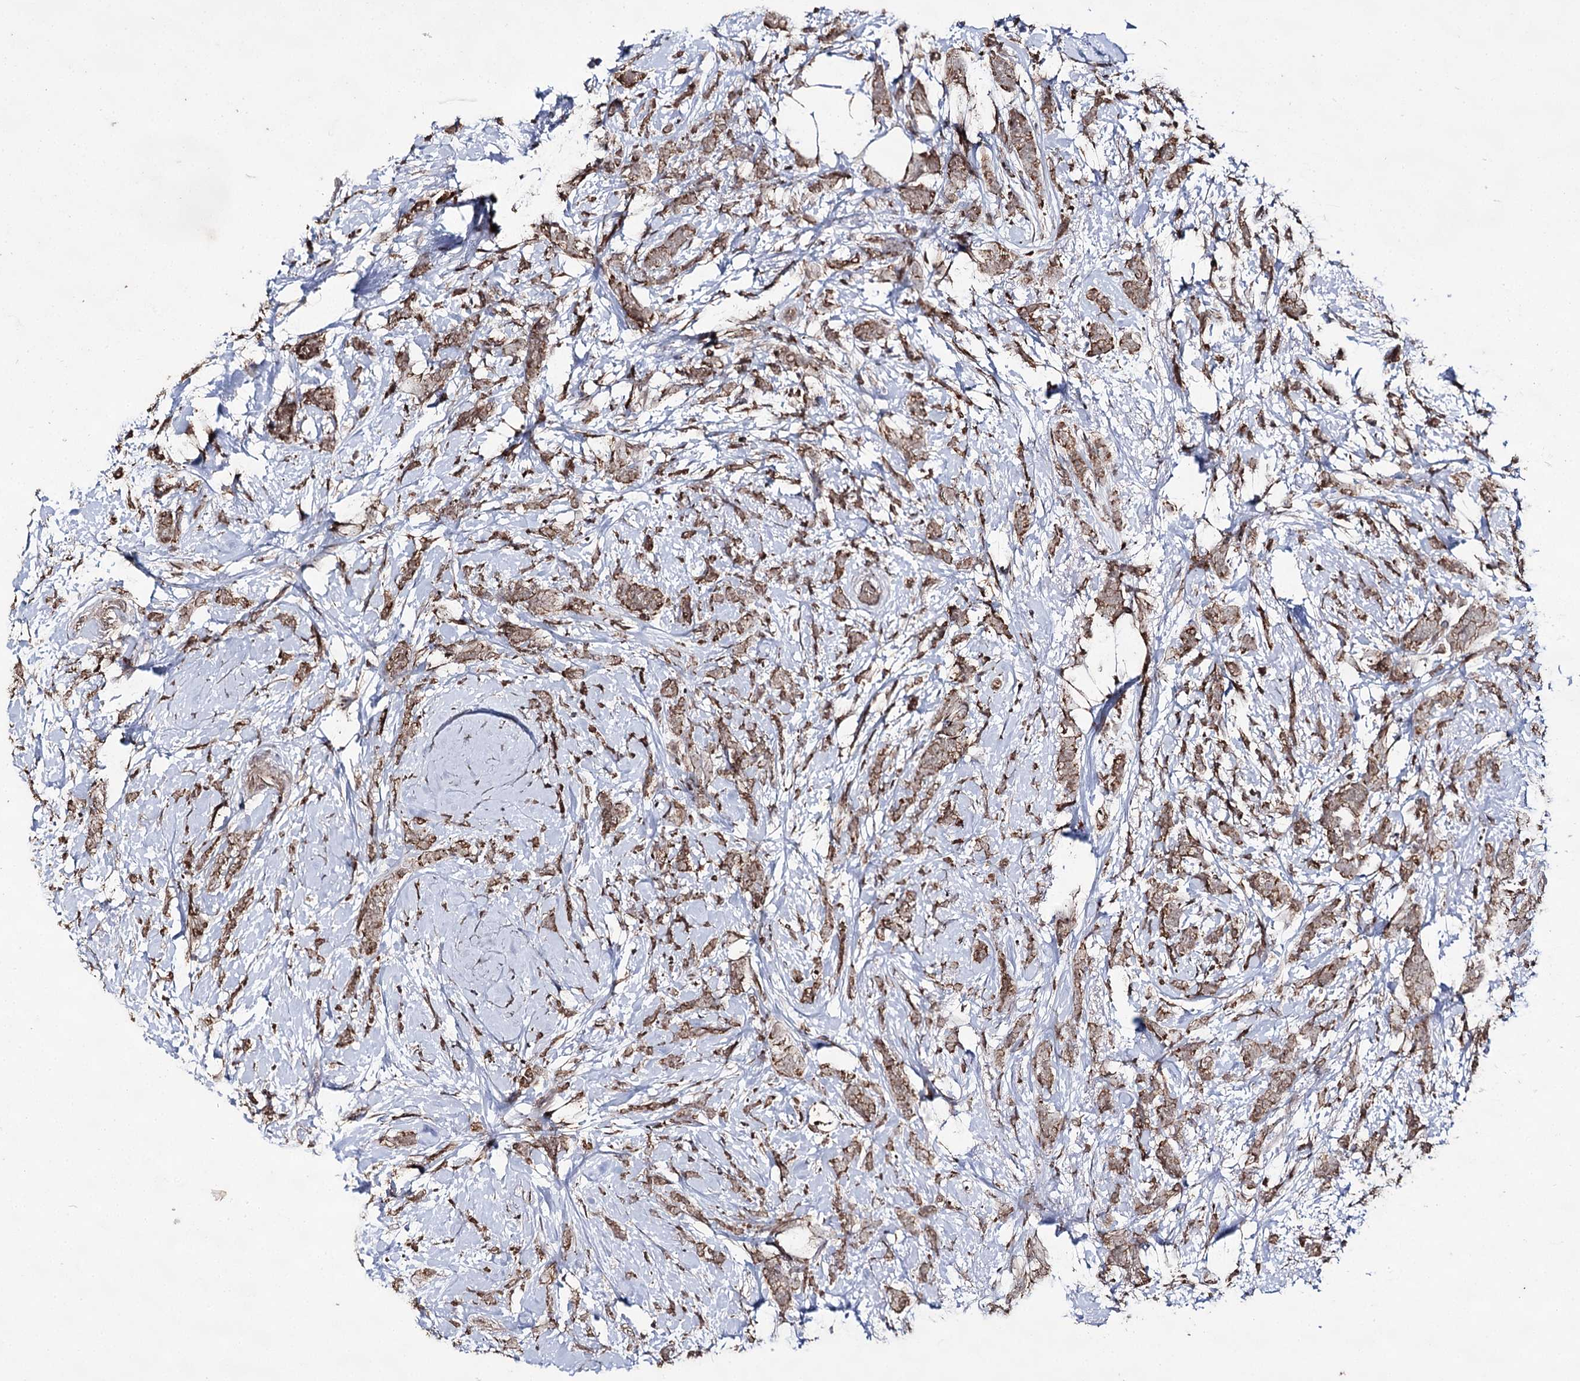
{"staining": {"intensity": "moderate", "quantity": ">75%", "location": "cytoplasmic/membranous,nuclear"}, "tissue": "breast cancer", "cell_type": "Tumor cells", "image_type": "cancer", "snomed": [{"axis": "morphology", "description": "Lobular carcinoma"}, {"axis": "topography", "description": "Breast"}], "caption": "Immunohistochemistry micrograph of neoplastic tissue: lobular carcinoma (breast) stained using immunohistochemistry exhibits medium levels of moderate protein expression localized specifically in the cytoplasmic/membranous and nuclear of tumor cells, appearing as a cytoplasmic/membranous and nuclear brown color.", "gene": "ACTR6", "patient": {"sex": "female", "age": 58}}